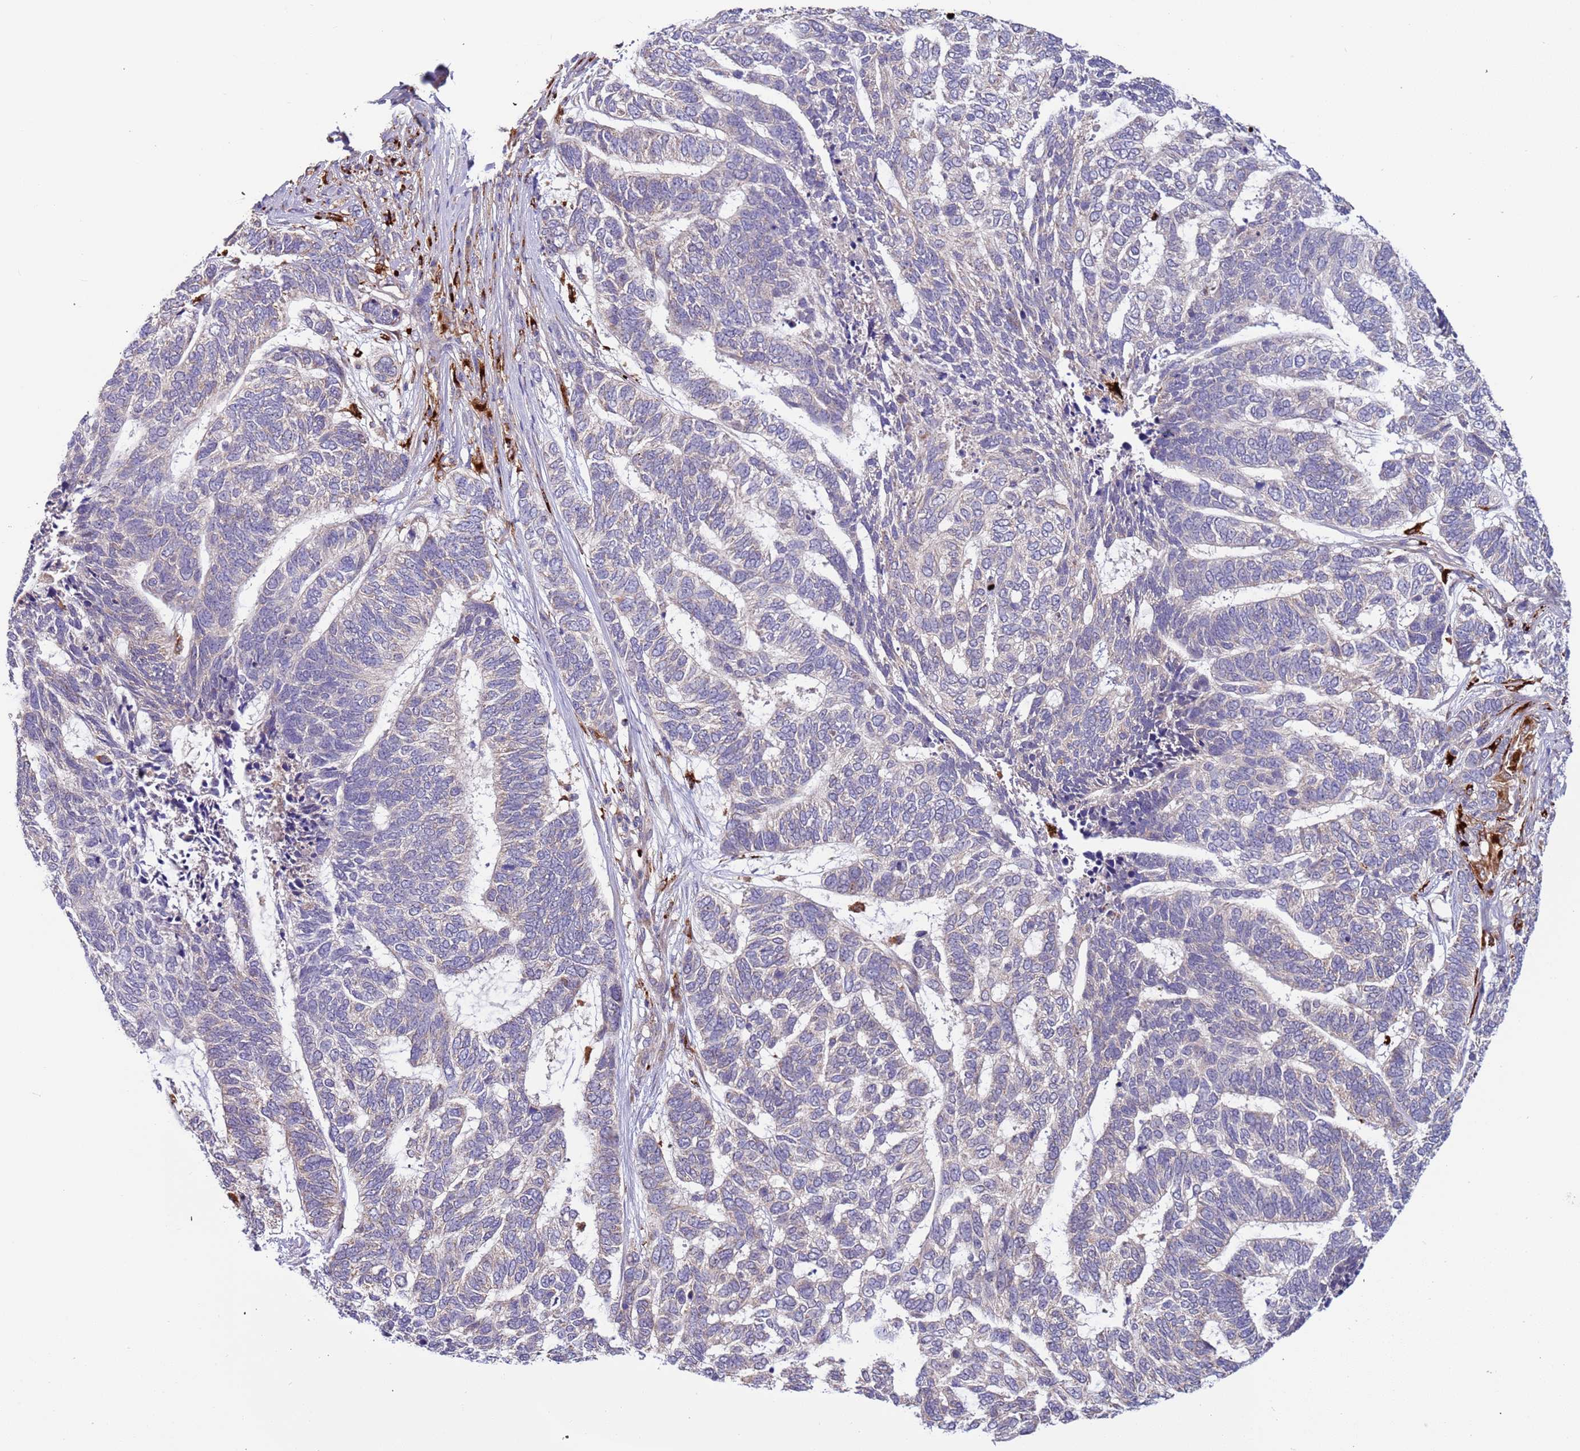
{"staining": {"intensity": "negative", "quantity": "none", "location": "none"}, "tissue": "skin cancer", "cell_type": "Tumor cells", "image_type": "cancer", "snomed": [{"axis": "morphology", "description": "Basal cell carcinoma"}, {"axis": "topography", "description": "Skin"}], "caption": "Micrograph shows no significant protein expression in tumor cells of skin basal cell carcinoma. (DAB (3,3'-diaminobenzidine) immunohistochemistry visualized using brightfield microscopy, high magnification).", "gene": "VPS36", "patient": {"sex": "female", "age": 65}}